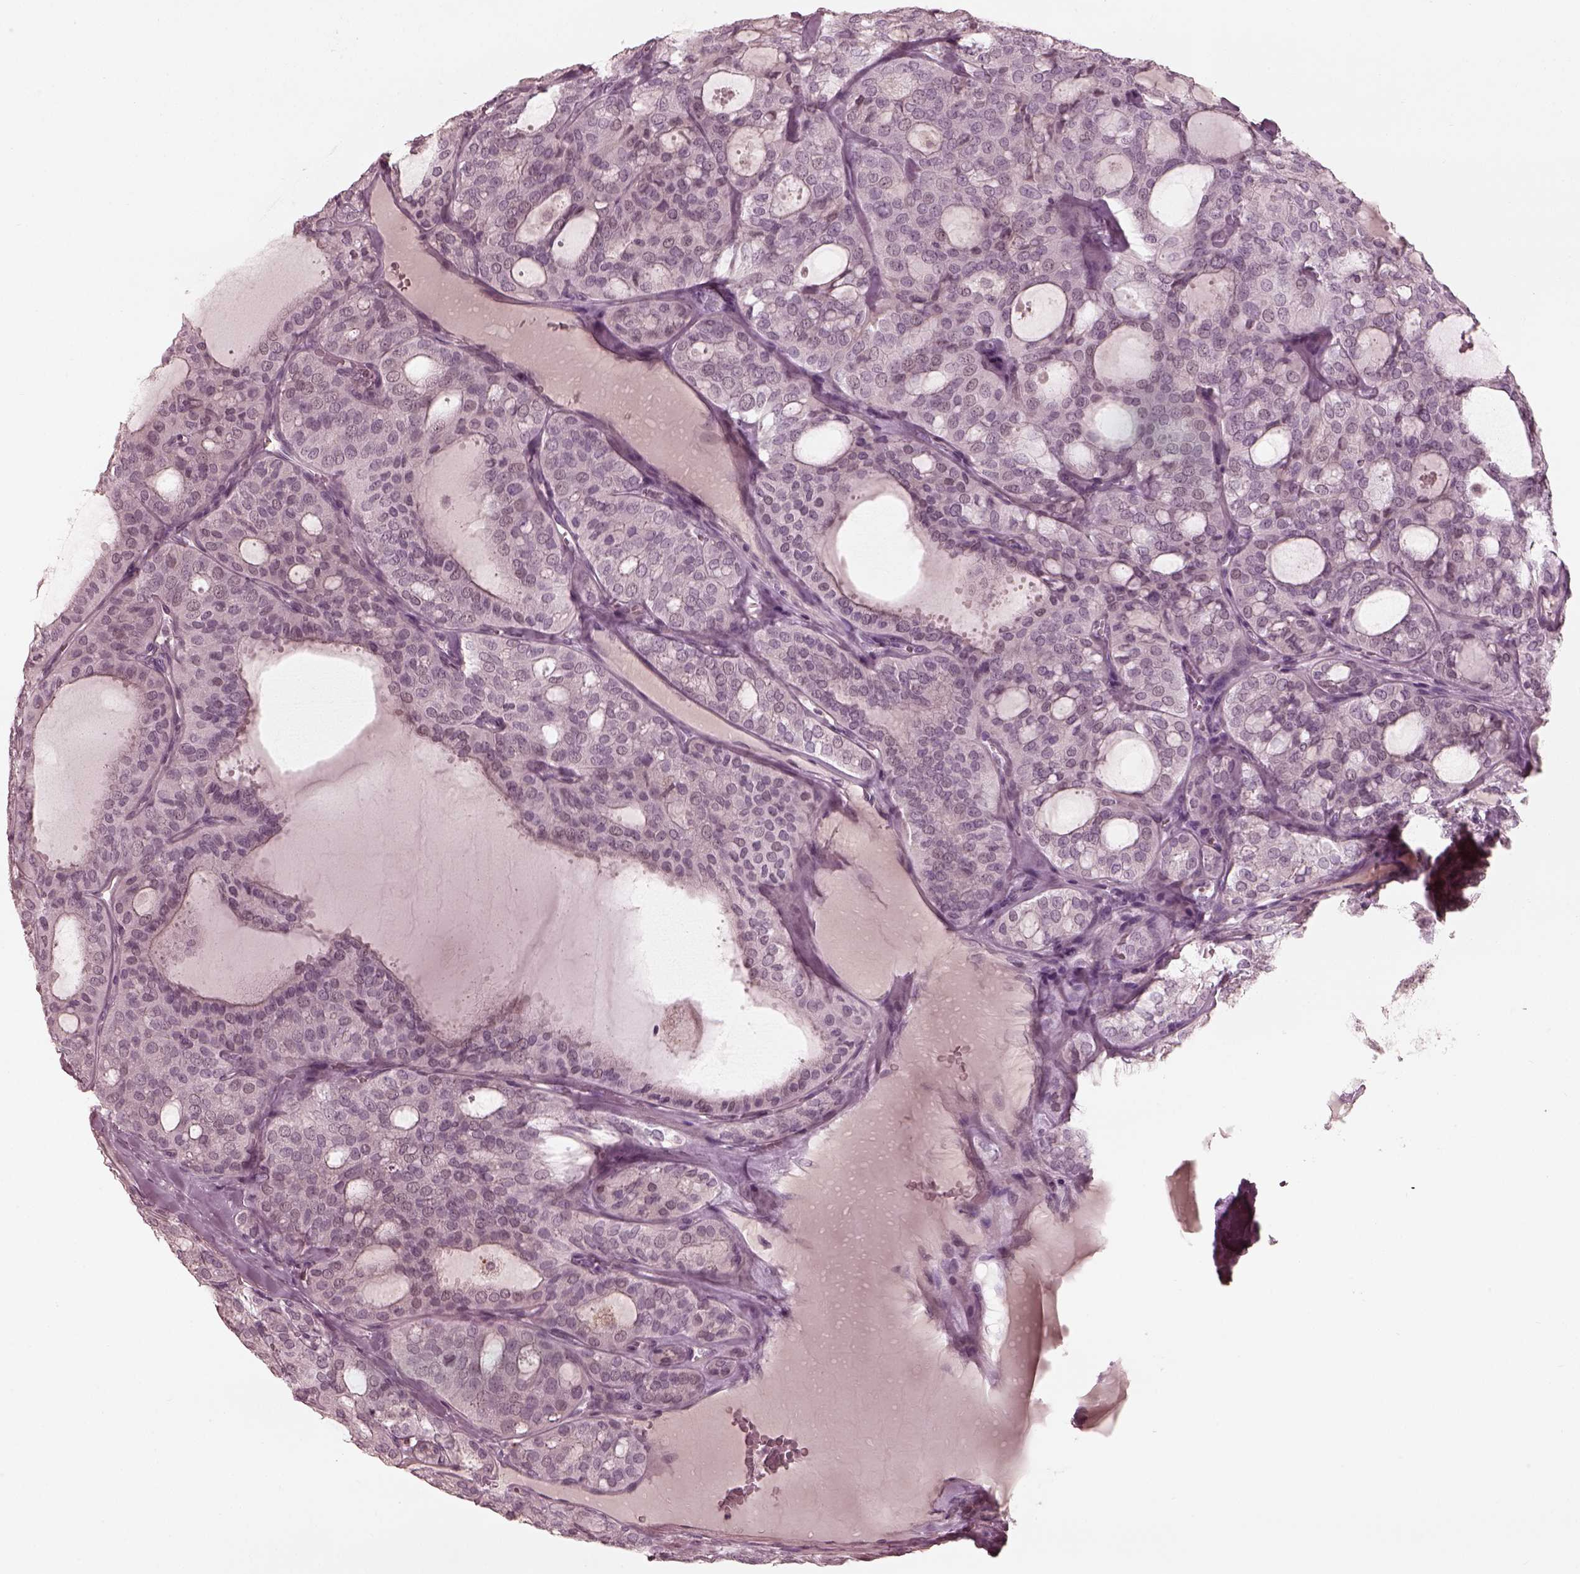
{"staining": {"intensity": "negative", "quantity": "none", "location": "none"}, "tissue": "thyroid cancer", "cell_type": "Tumor cells", "image_type": "cancer", "snomed": [{"axis": "morphology", "description": "Follicular adenoma carcinoma, NOS"}, {"axis": "topography", "description": "Thyroid gland"}], "caption": "The IHC photomicrograph has no significant expression in tumor cells of follicular adenoma carcinoma (thyroid) tissue. (DAB (3,3'-diaminobenzidine) immunohistochemistry (IHC) visualized using brightfield microscopy, high magnification).", "gene": "ADRB3", "patient": {"sex": "male", "age": 75}}